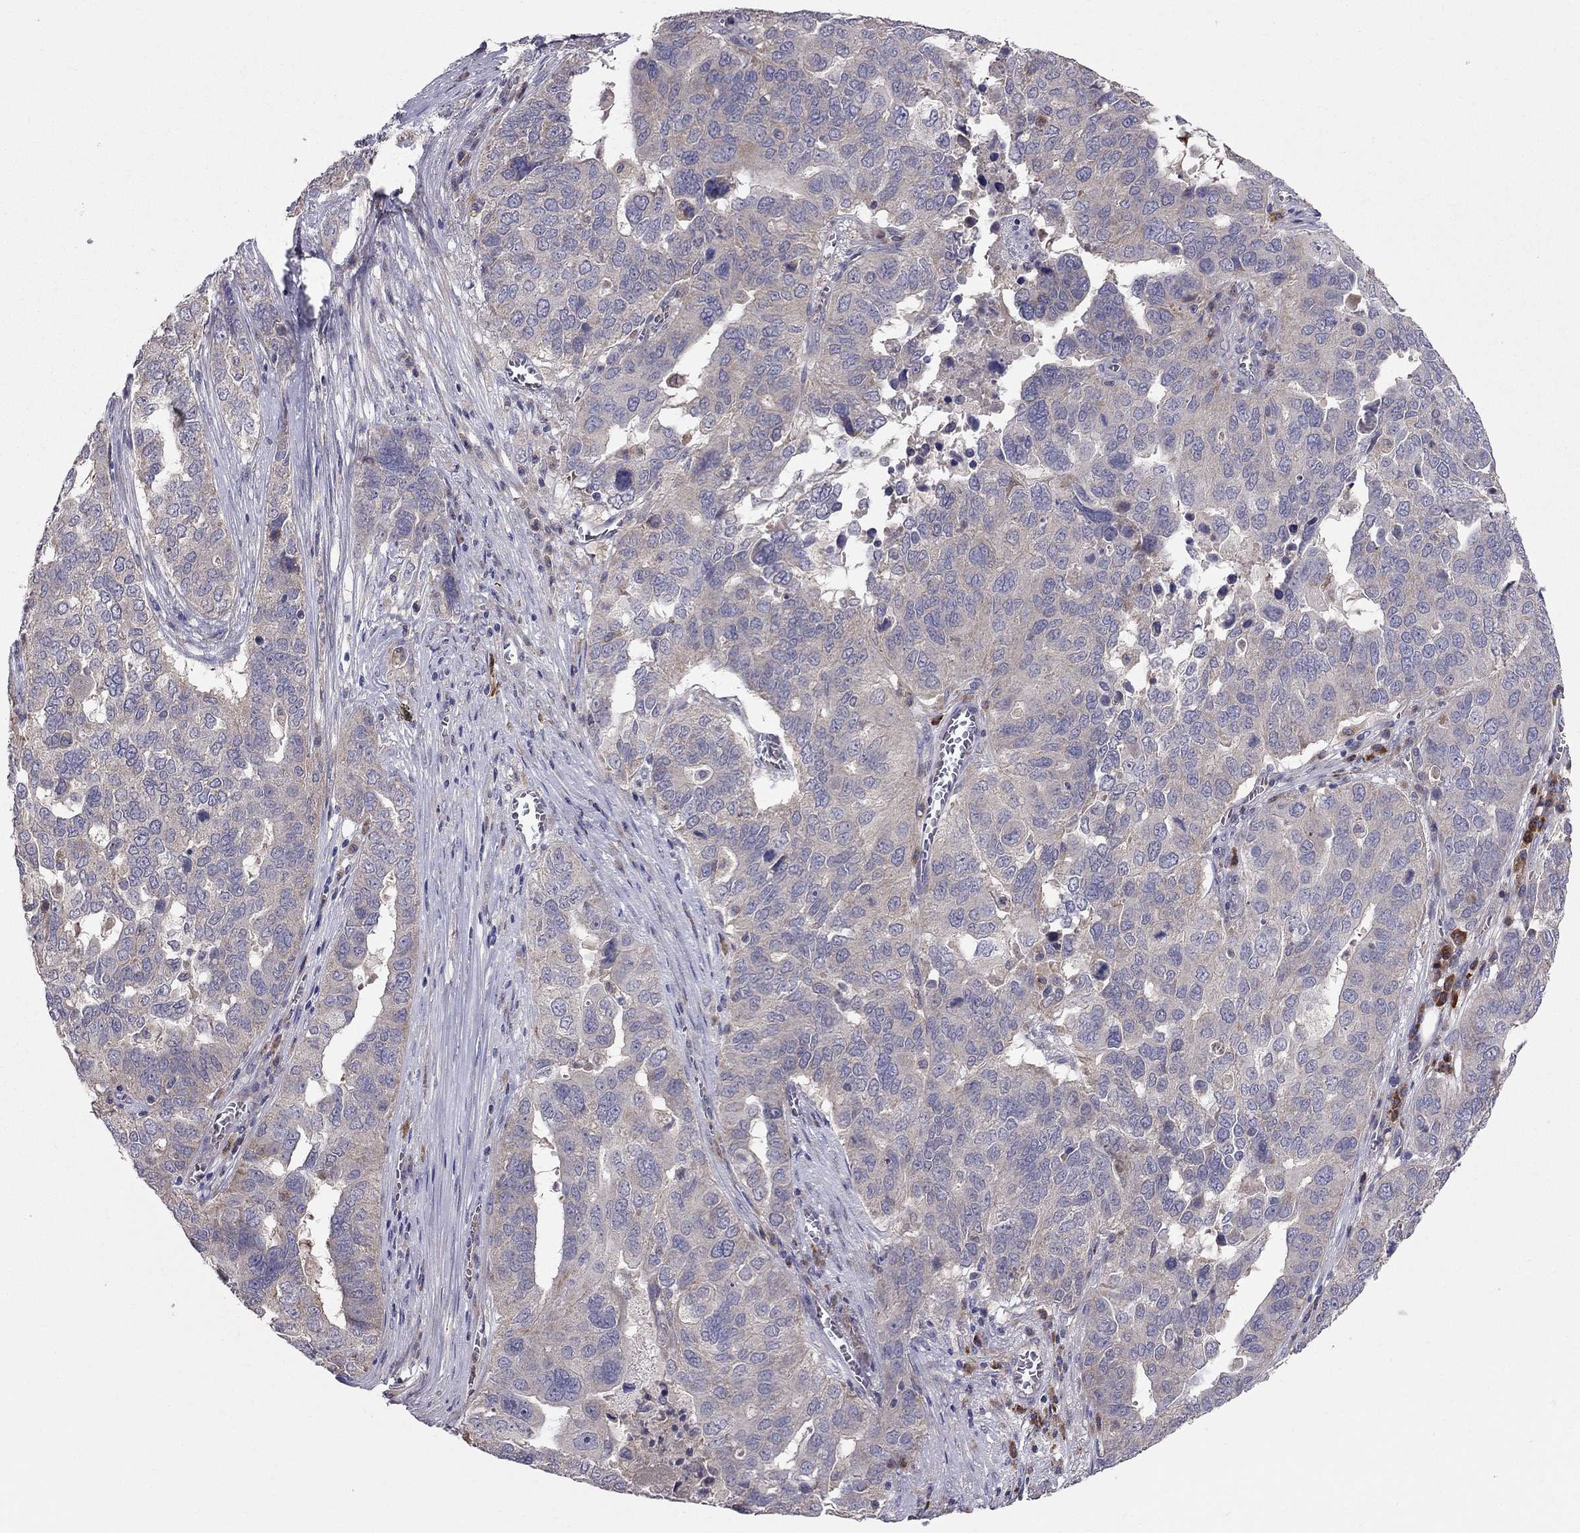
{"staining": {"intensity": "weak", "quantity": "<25%", "location": "cytoplasmic/membranous"}, "tissue": "ovarian cancer", "cell_type": "Tumor cells", "image_type": "cancer", "snomed": [{"axis": "morphology", "description": "Carcinoma, endometroid"}, {"axis": "topography", "description": "Soft tissue"}, {"axis": "topography", "description": "Ovary"}], "caption": "DAB (3,3'-diaminobenzidine) immunohistochemical staining of human ovarian cancer demonstrates no significant expression in tumor cells.", "gene": "PIK3CG", "patient": {"sex": "female", "age": 52}}